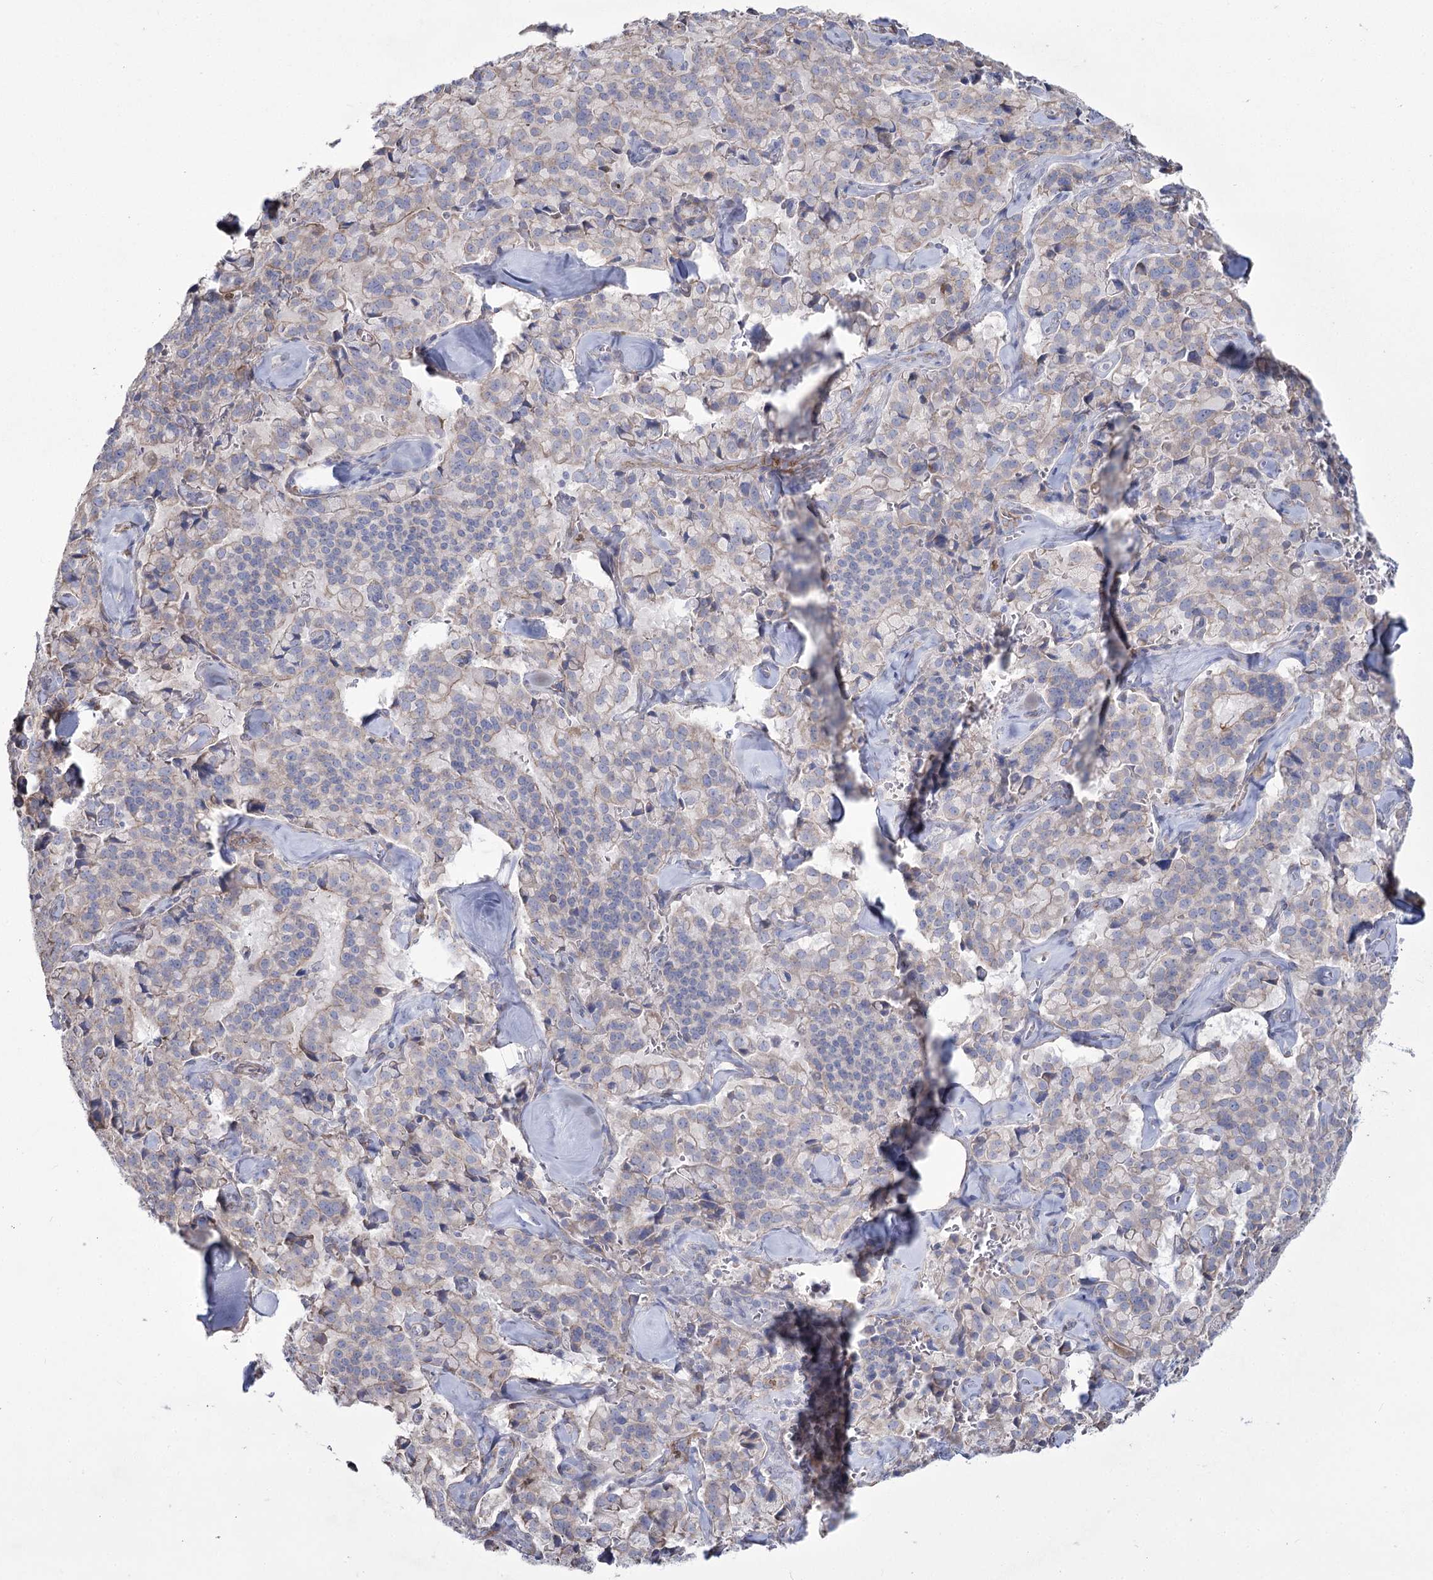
{"staining": {"intensity": "weak", "quantity": "<25%", "location": "cytoplasmic/membranous"}, "tissue": "pancreatic cancer", "cell_type": "Tumor cells", "image_type": "cancer", "snomed": [{"axis": "morphology", "description": "Adenocarcinoma, NOS"}, {"axis": "topography", "description": "Pancreas"}], "caption": "This is an immunohistochemistry photomicrograph of human pancreatic cancer (adenocarcinoma). There is no positivity in tumor cells.", "gene": "ME3", "patient": {"sex": "male", "age": 65}}